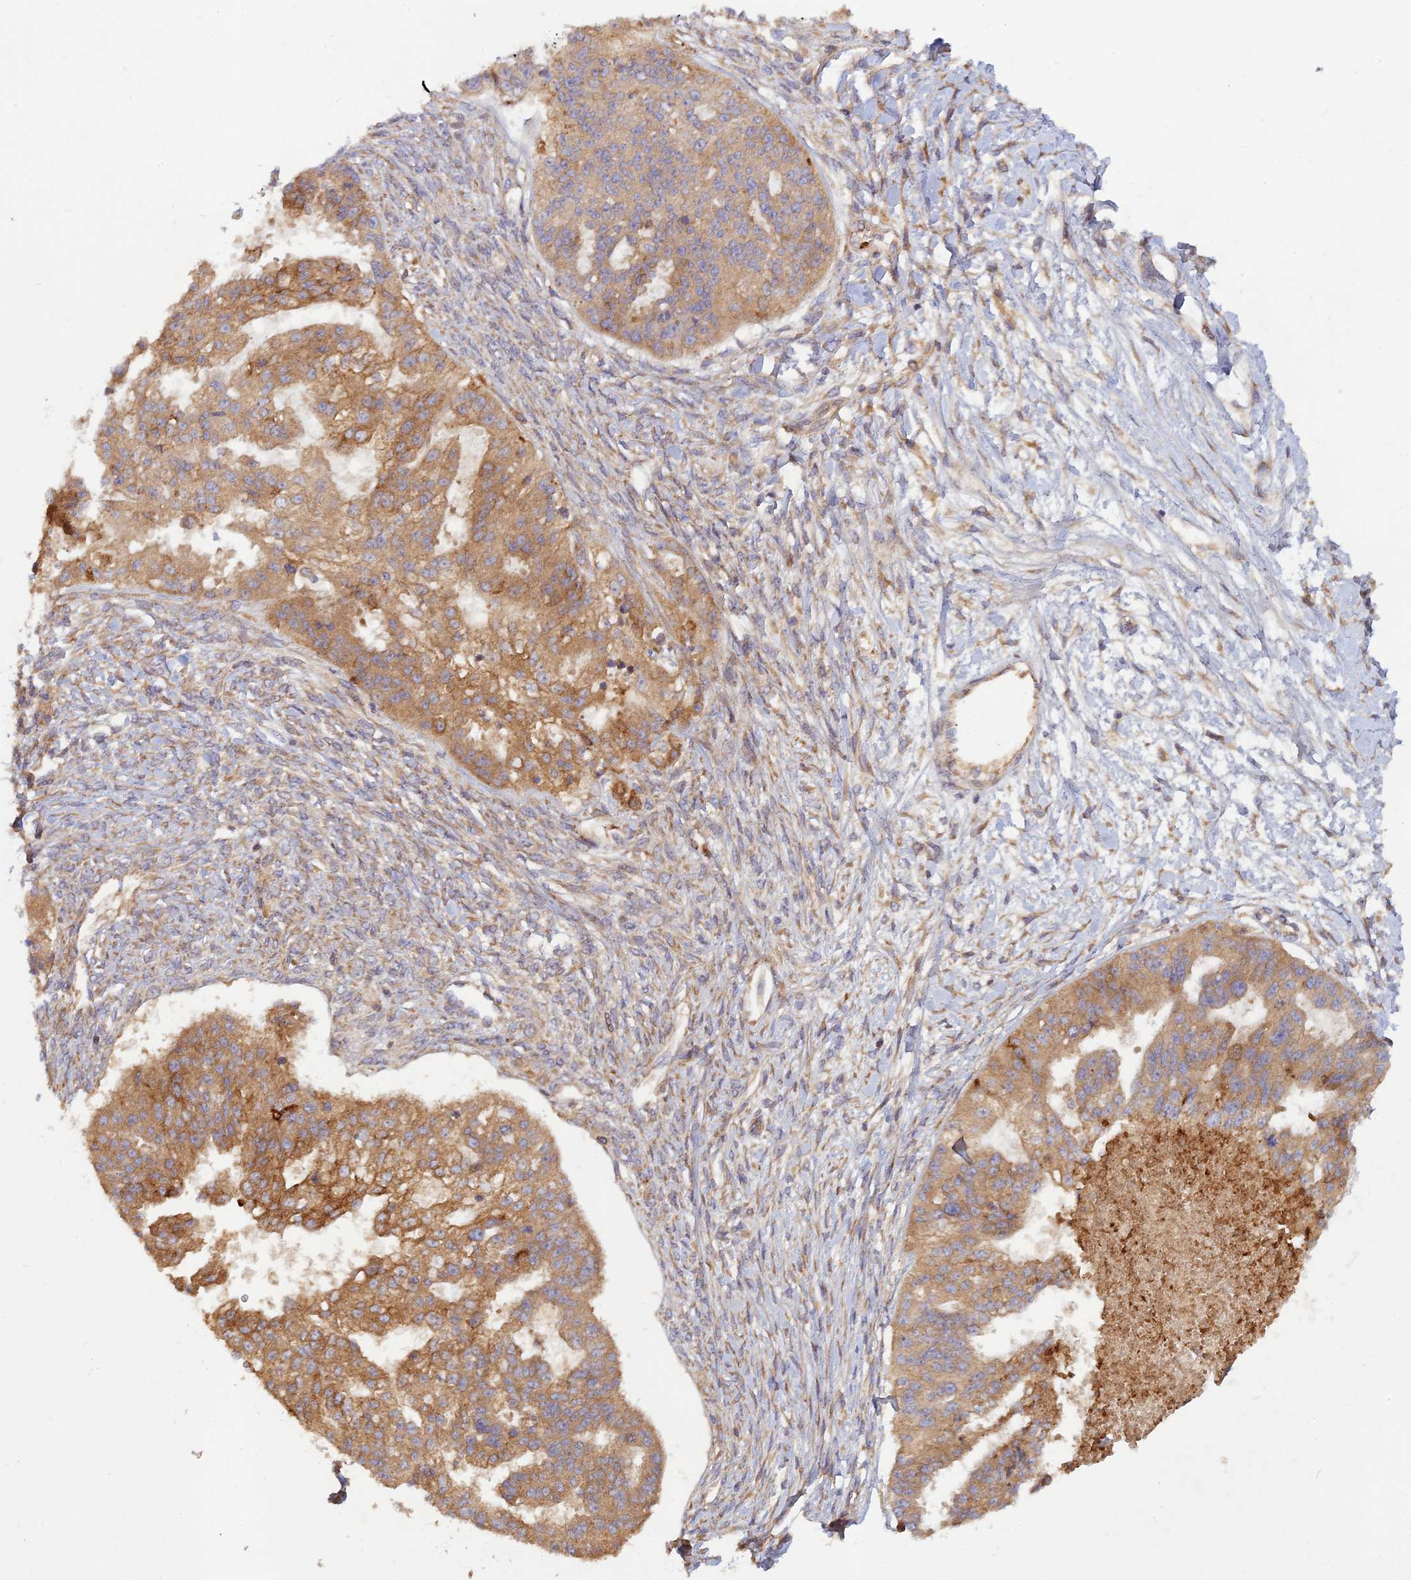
{"staining": {"intensity": "moderate", "quantity": ">75%", "location": "cytoplasmic/membranous"}, "tissue": "ovarian cancer", "cell_type": "Tumor cells", "image_type": "cancer", "snomed": [{"axis": "morphology", "description": "Cystadenocarcinoma, serous, NOS"}, {"axis": "topography", "description": "Ovary"}], "caption": "Protein expression analysis of serous cystadenocarcinoma (ovarian) displays moderate cytoplasmic/membranous positivity in approximately >75% of tumor cells.", "gene": "GMCL1", "patient": {"sex": "female", "age": 58}}